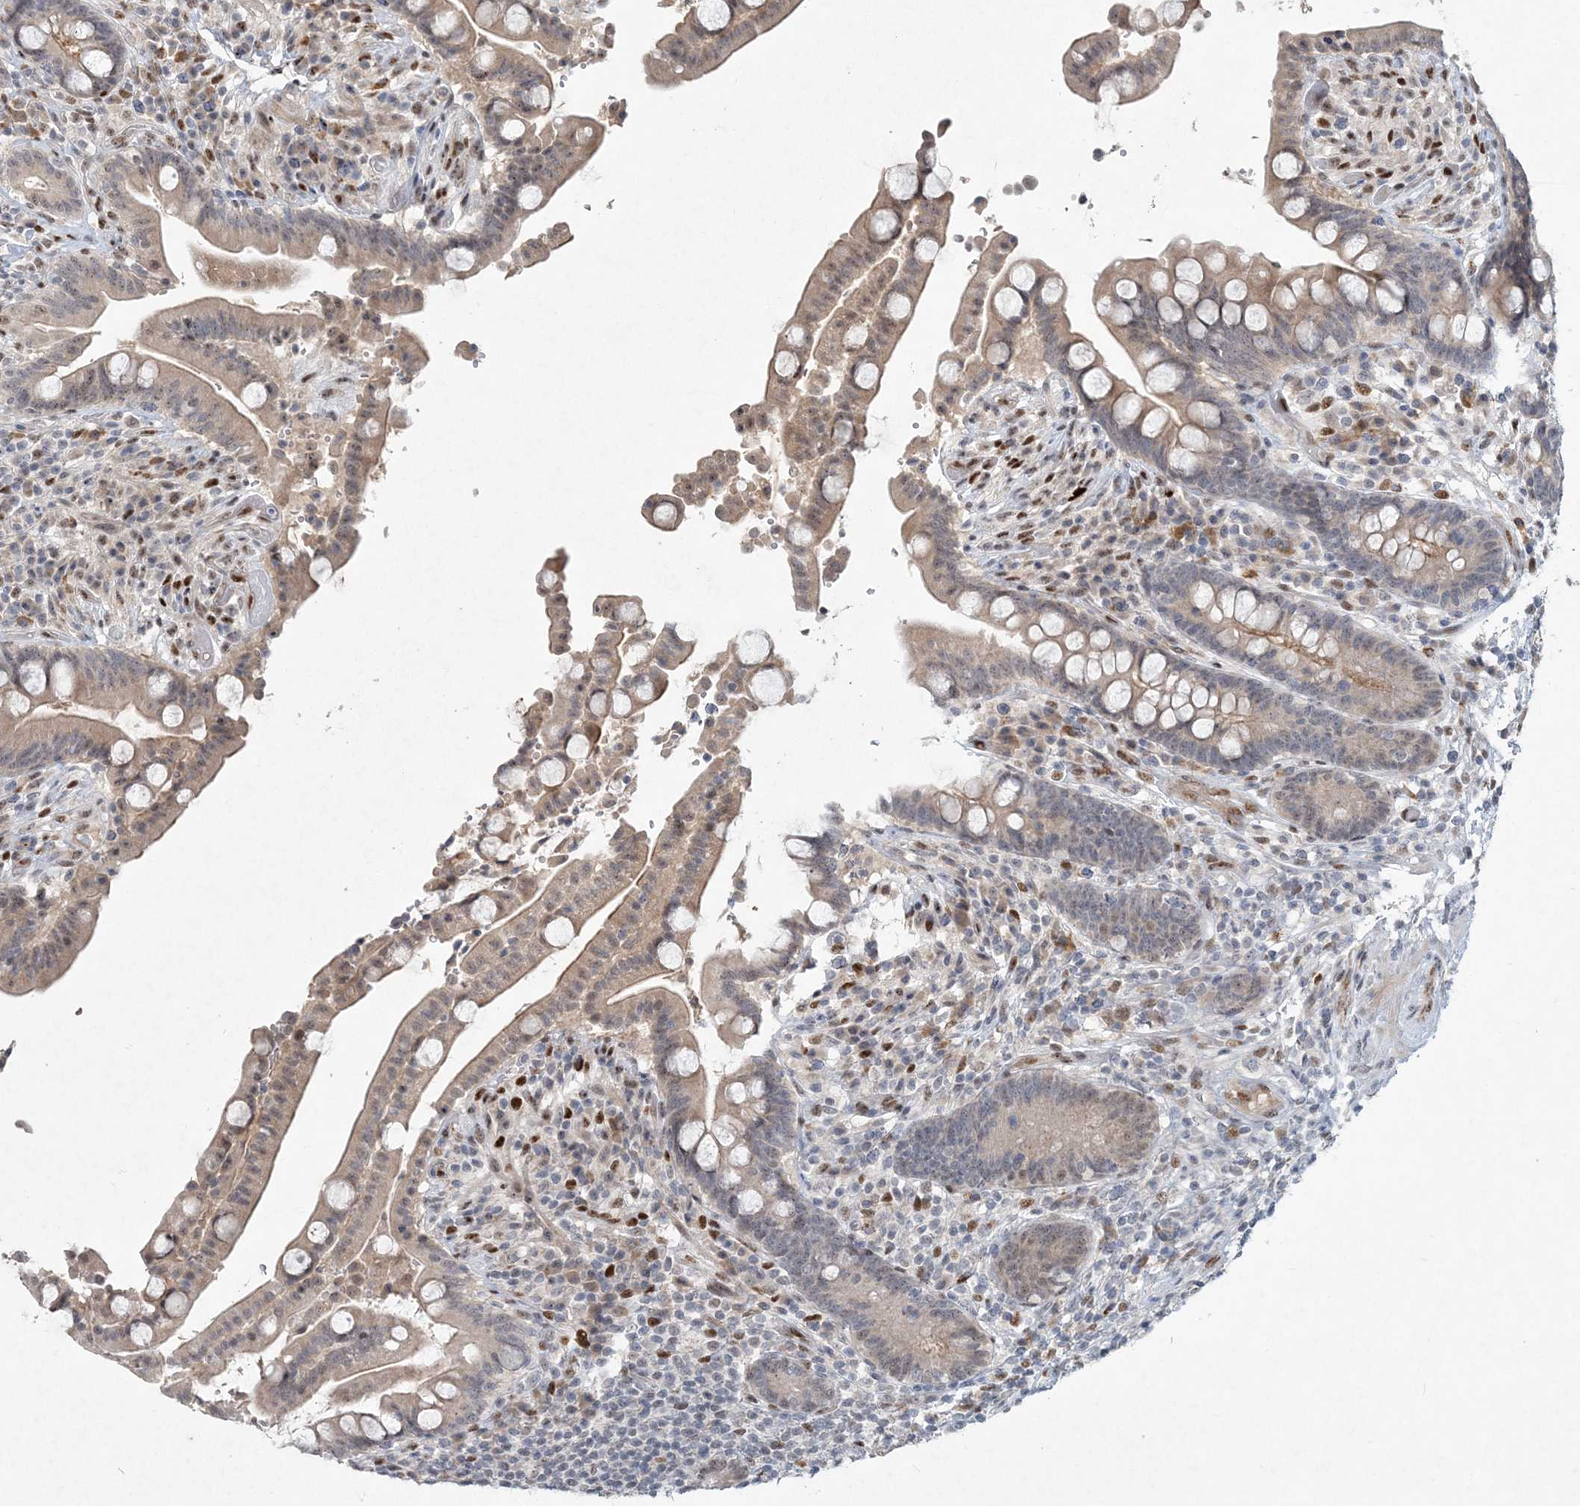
{"staining": {"intensity": "negative", "quantity": "none", "location": "none"}, "tissue": "colon", "cell_type": "Endothelial cells", "image_type": "normal", "snomed": [{"axis": "morphology", "description": "Normal tissue, NOS"}, {"axis": "topography", "description": "Colon"}], "caption": "The photomicrograph displays no staining of endothelial cells in unremarkable colon.", "gene": "GIN1", "patient": {"sex": "male", "age": 73}}